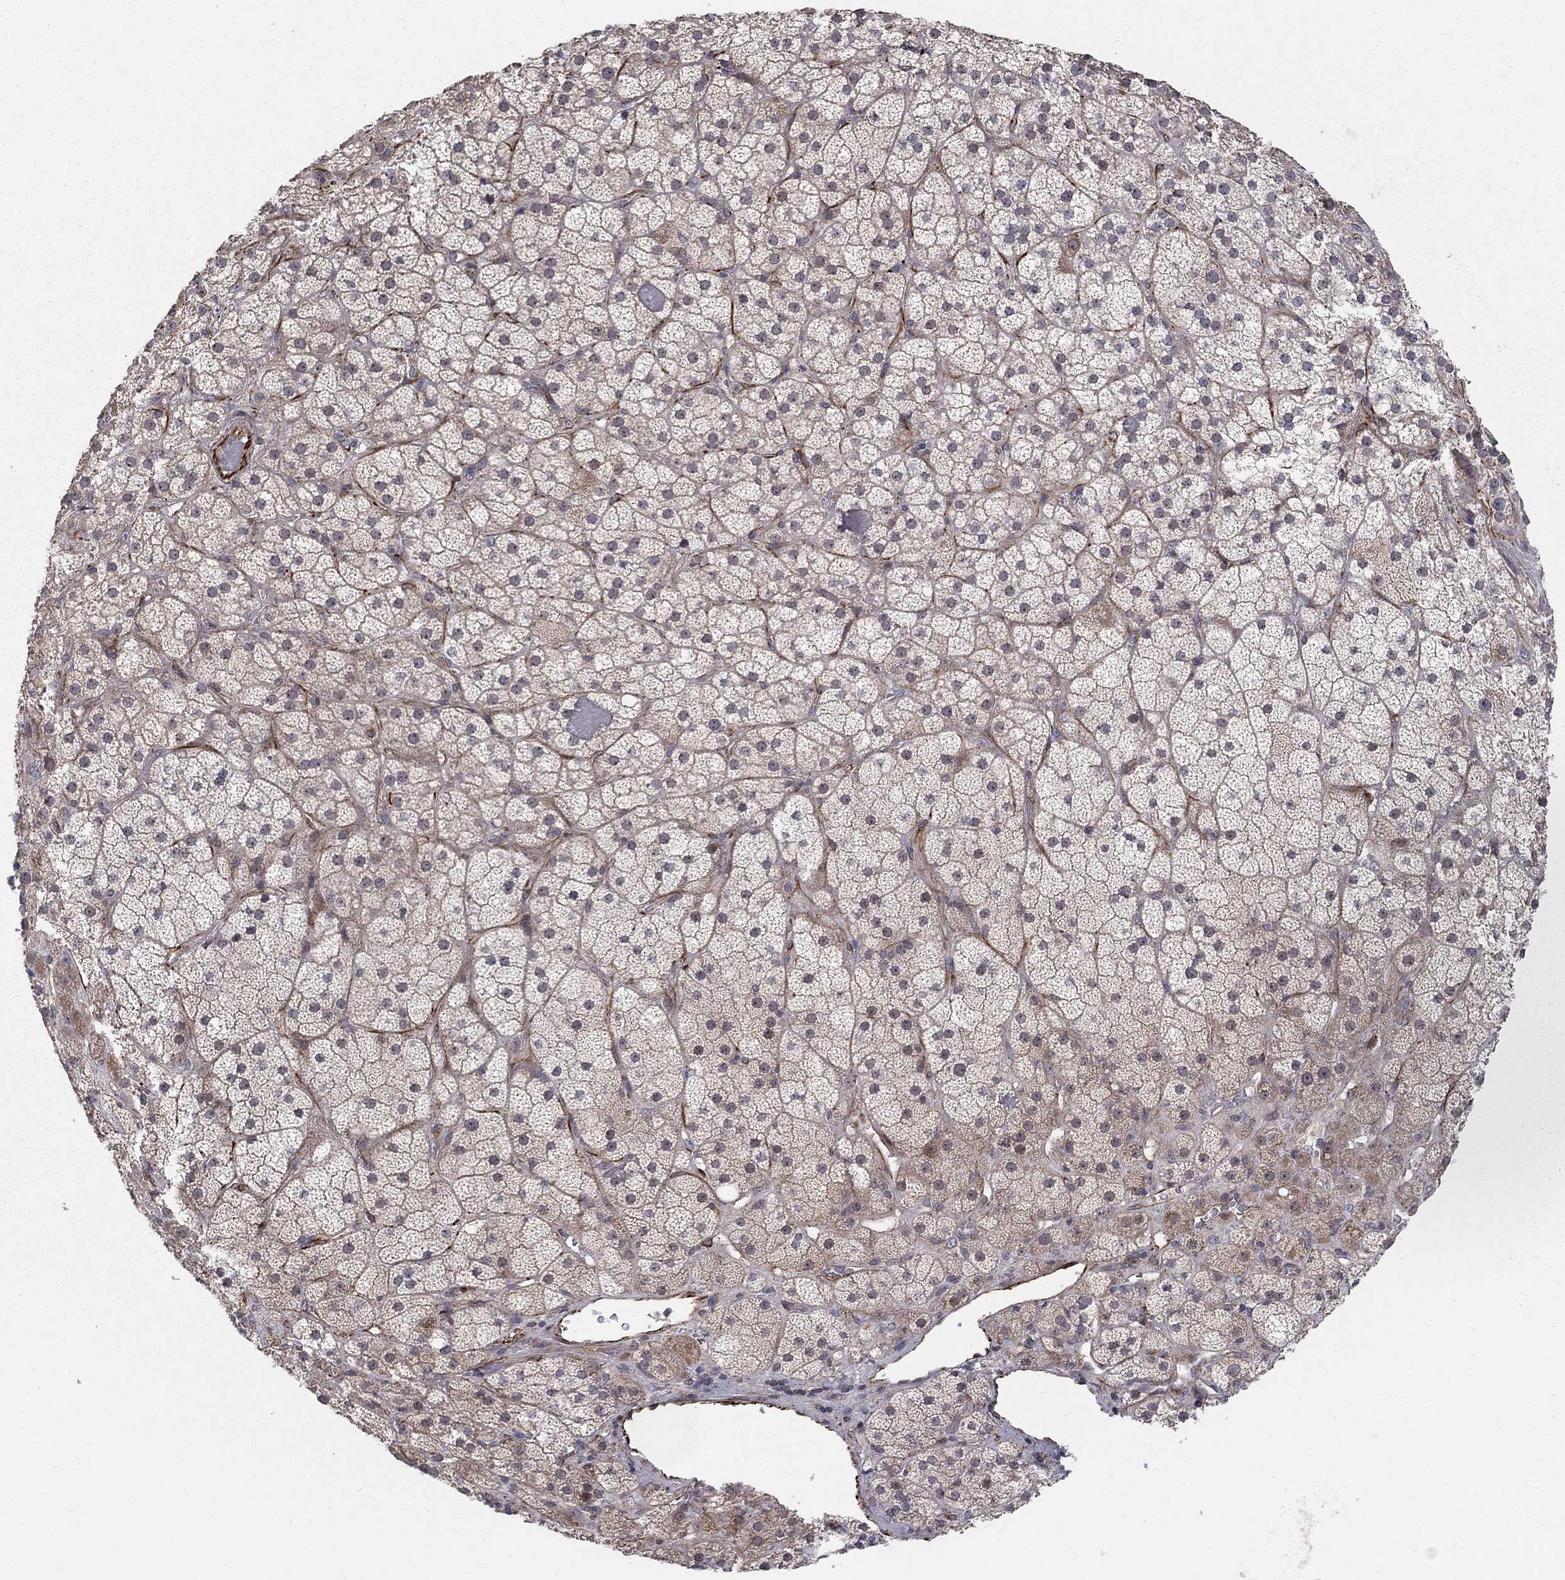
{"staining": {"intensity": "moderate", "quantity": "25%-75%", "location": "cytoplasmic/membranous"}, "tissue": "adrenal gland", "cell_type": "Glandular cells", "image_type": "normal", "snomed": [{"axis": "morphology", "description": "Normal tissue, NOS"}, {"axis": "topography", "description": "Adrenal gland"}], "caption": "IHC photomicrograph of benign adrenal gland: adrenal gland stained using immunohistochemistry (IHC) demonstrates medium levels of moderate protein expression localized specifically in the cytoplasmic/membranous of glandular cells, appearing as a cytoplasmic/membranous brown color.", "gene": "MSRA", "patient": {"sex": "male", "age": 57}}